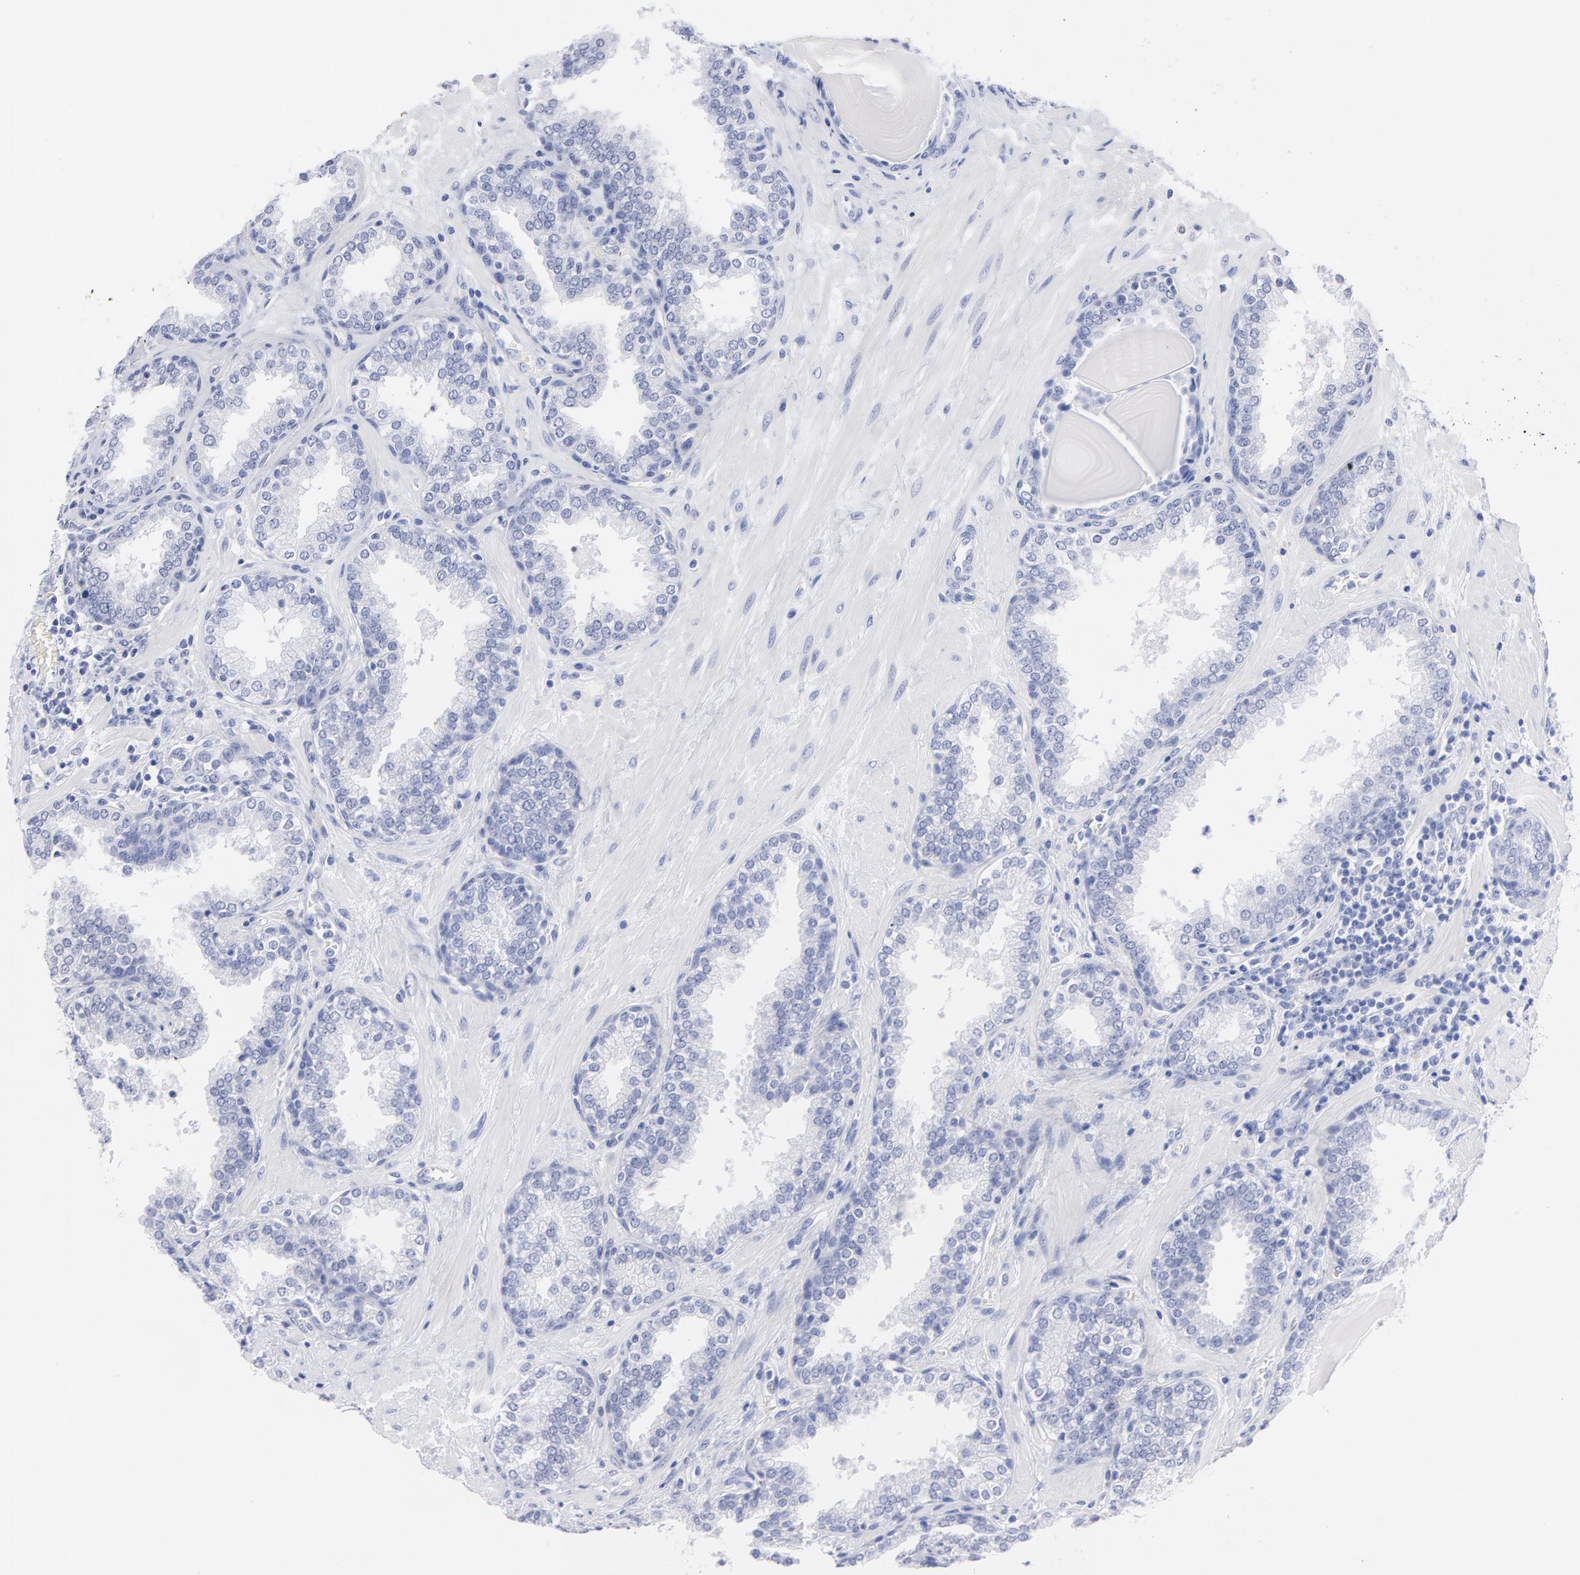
{"staining": {"intensity": "negative", "quantity": "none", "location": "none"}, "tissue": "prostate", "cell_type": "Glandular cells", "image_type": "normal", "snomed": [{"axis": "morphology", "description": "Normal tissue, NOS"}, {"axis": "topography", "description": "Prostate"}], "caption": "Prostate was stained to show a protein in brown. There is no significant staining in glandular cells. (Stains: DAB (3,3'-diaminobenzidine) immunohistochemistry with hematoxylin counter stain, Microscopy: brightfield microscopy at high magnification).", "gene": "ACY1", "patient": {"sex": "male", "age": 51}}